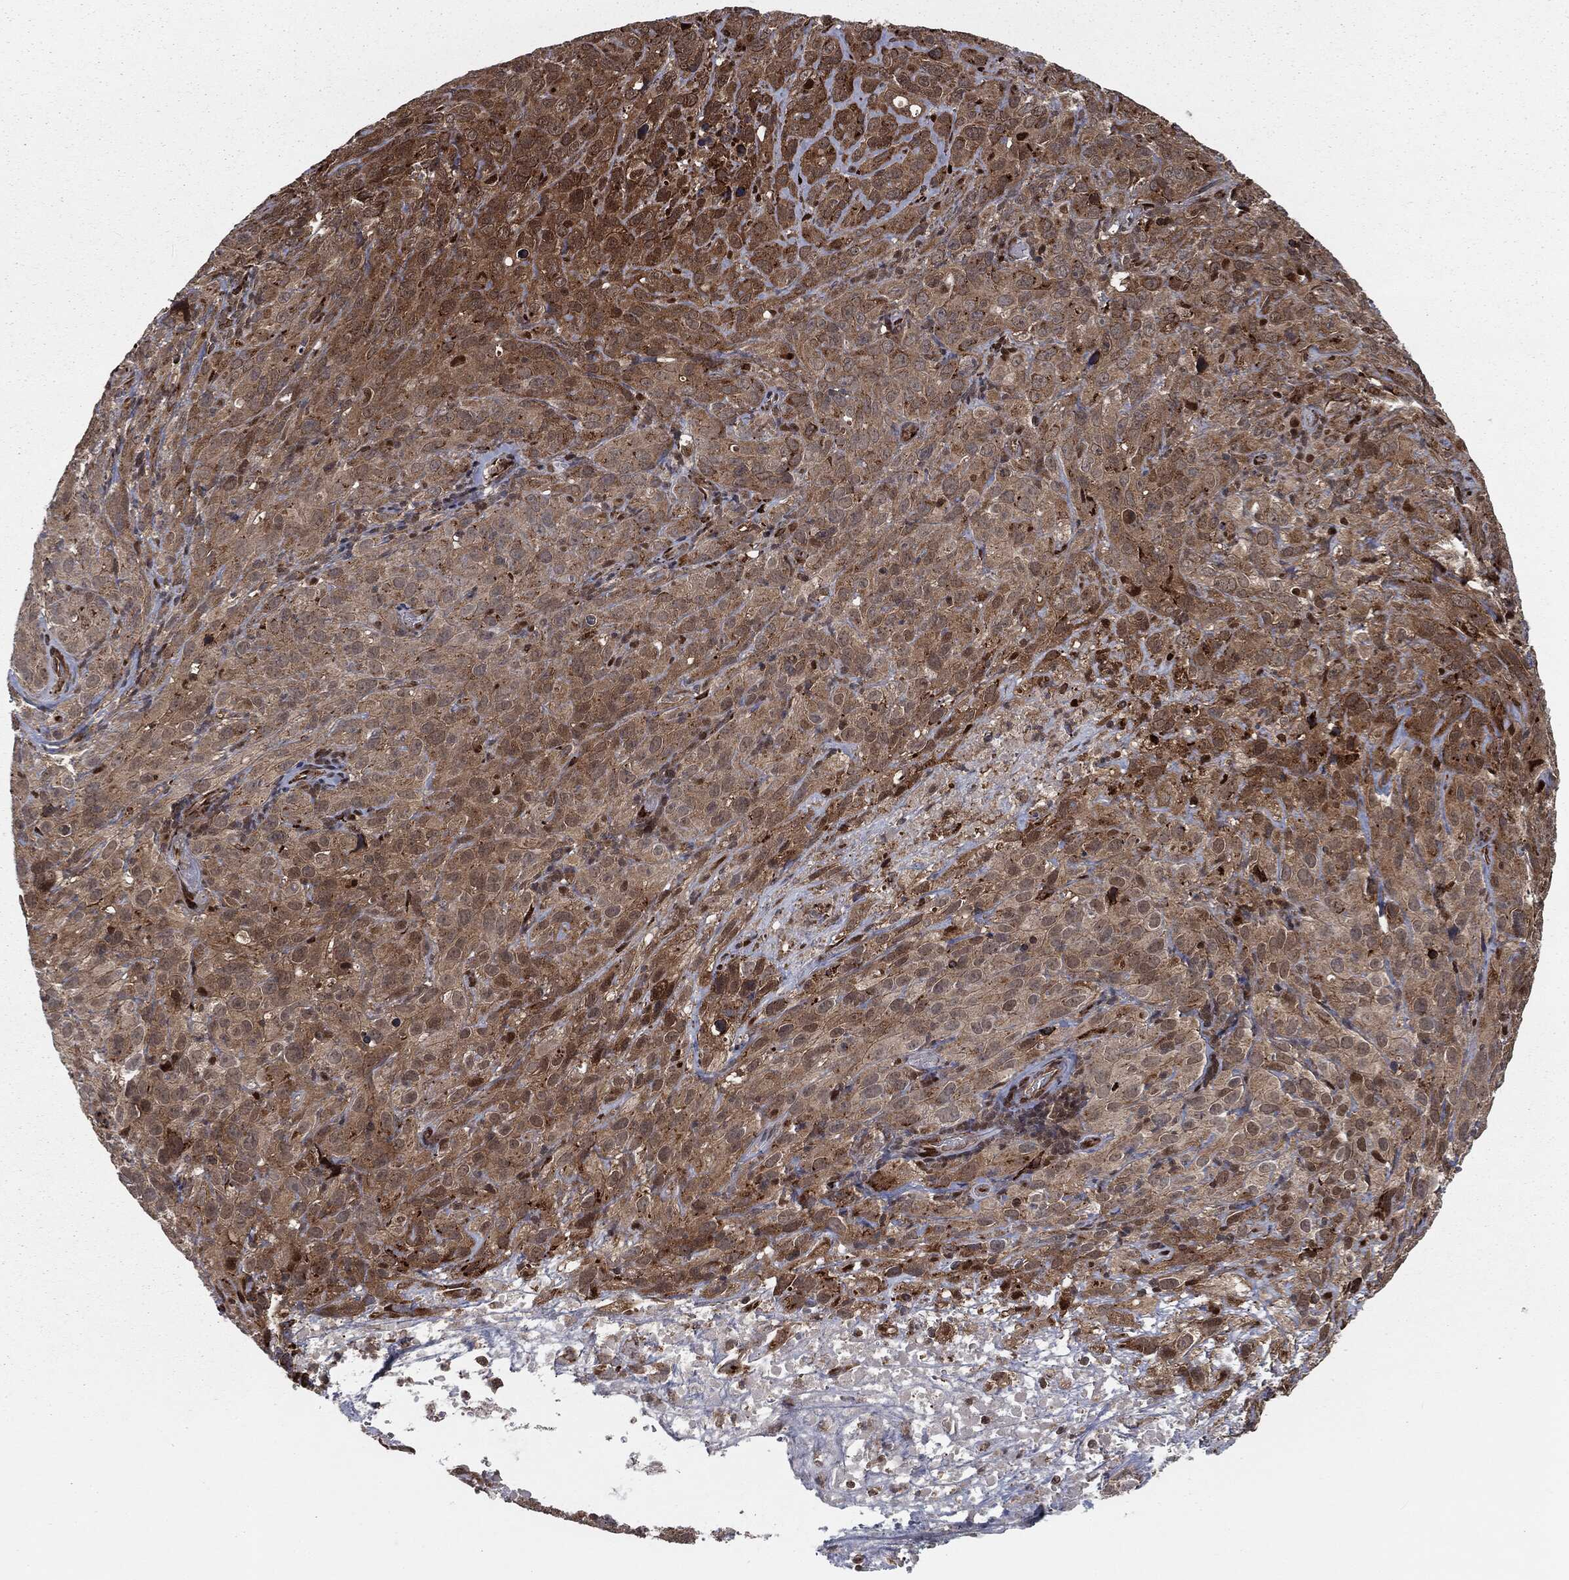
{"staining": {"intensity": "moderate", "quantity": "25%-75%", "location": "cytoplasmic/membranous,nuclear"}, "tissue": "cervical cancer", "cell_type": "Tumor cells", "image_type": "cancer", "snomed": [{"axis": "morphology", "description": "Squamous cell carcinoma, NOS"}, {"axis": "topography", "description": "Cervix"}], "caption": "A brown stain labels moderate cytoplasmic/membranous and nuclear staining of a protein in cervical squamous cell carcinoma tumor cells.", "gene": "RANBP9", "patient": {"sex": "female", "age": 51}}